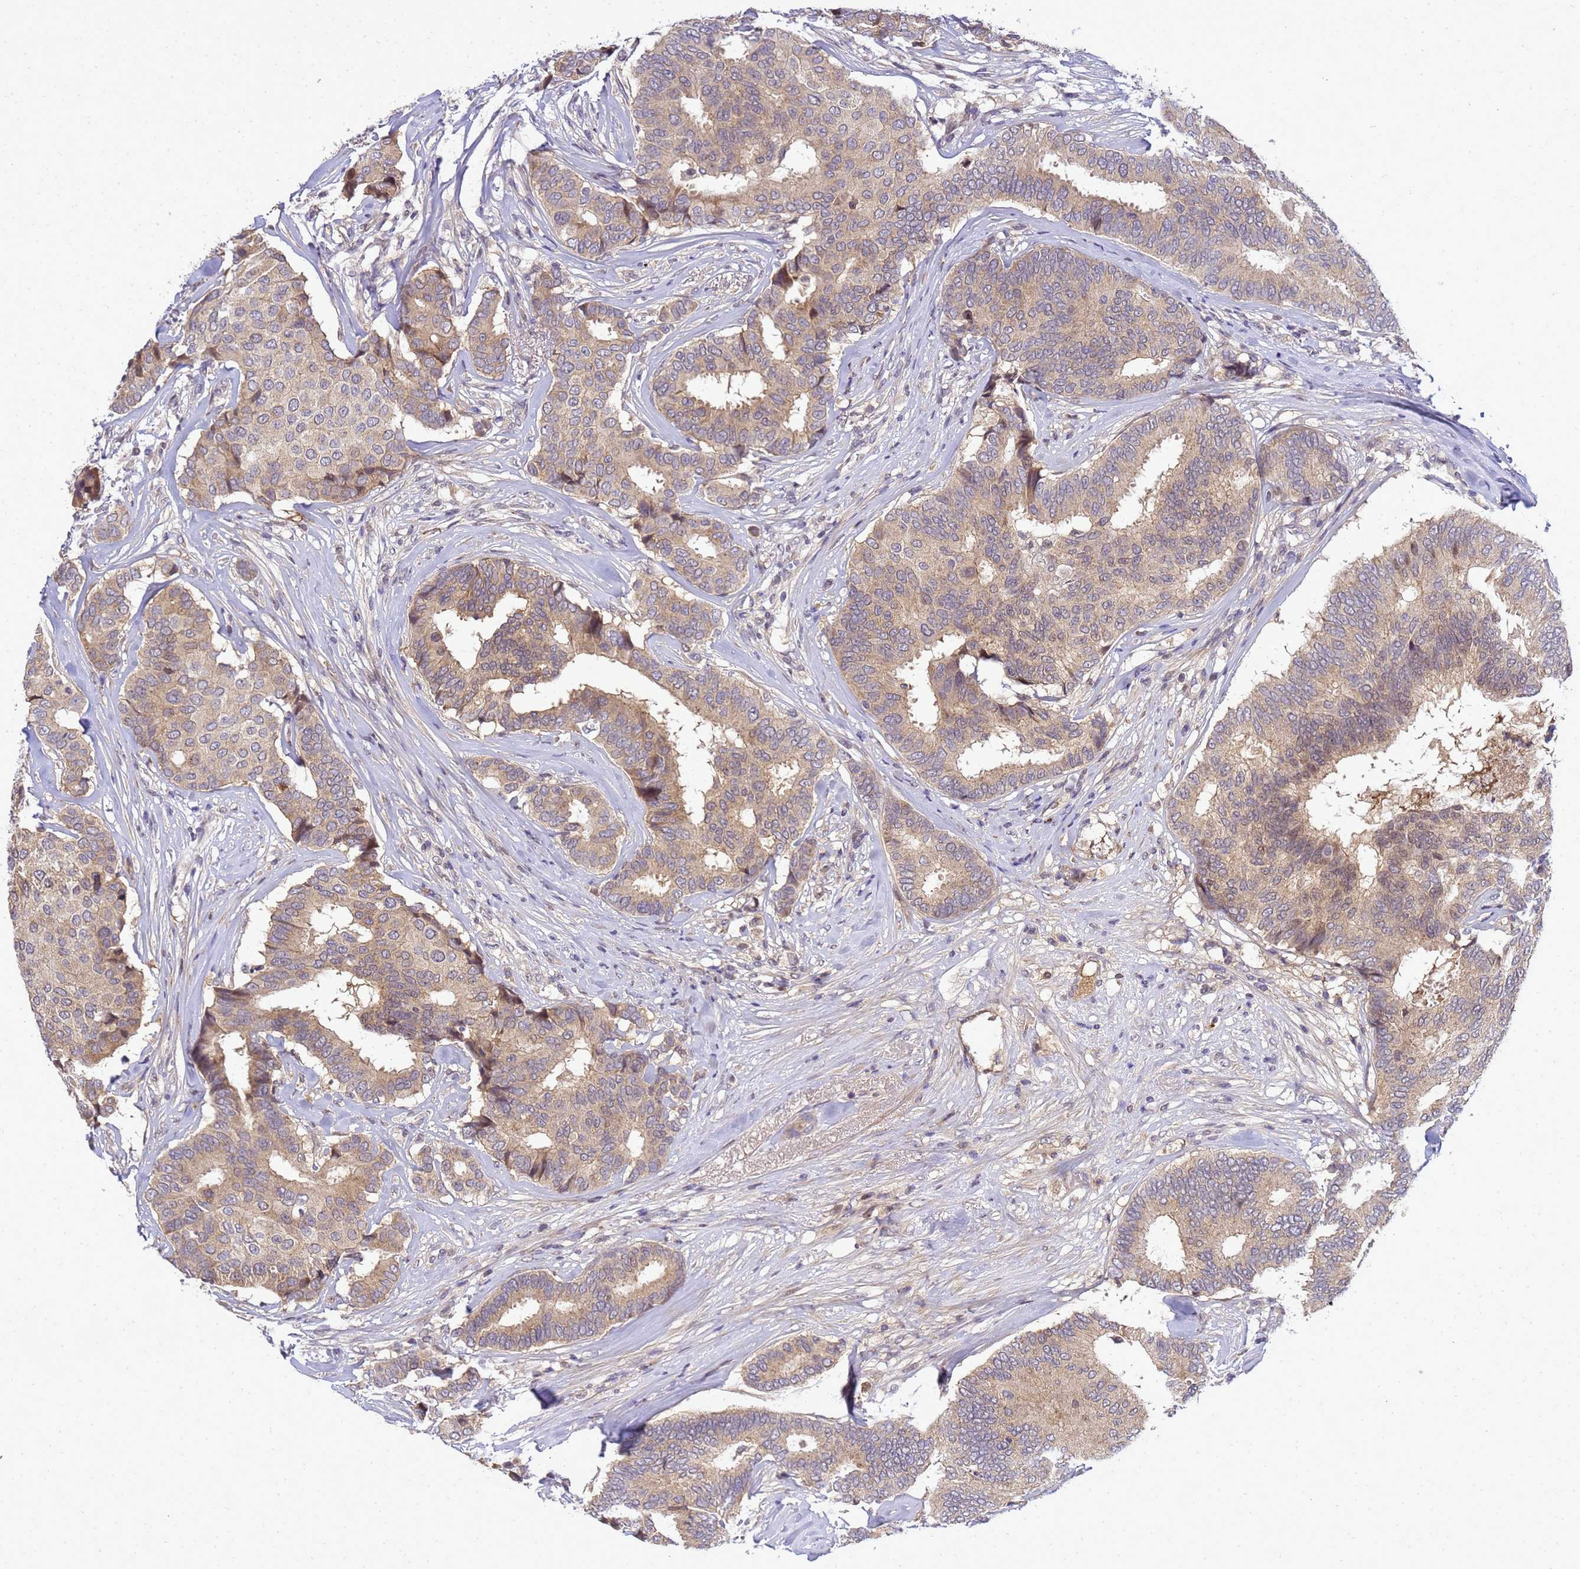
{"staining": {"intensity": "weak", "quantity": ">75%", "location": "cytoplasmic/membranous"}, "tissue": "breast cancer", "cell_type": "Tumor cells", "image_type": "cancer", "snomed": [{"axis": "morphology", "description": "Duct carcinoma"}, {"axis": "topography", "description": "Breast"}], "caption": "IHC image of neoplastic tissue: human breast cancer stained using immunohistochemistry displays low levels of weak protein expression localized specifically in the cytoplasmic/membranous of tumor cells, appearing as a cytoplasmic/membranous brown color.", "gene": "TMEM74B", "patient": {"sex": "female", "age": 75}}